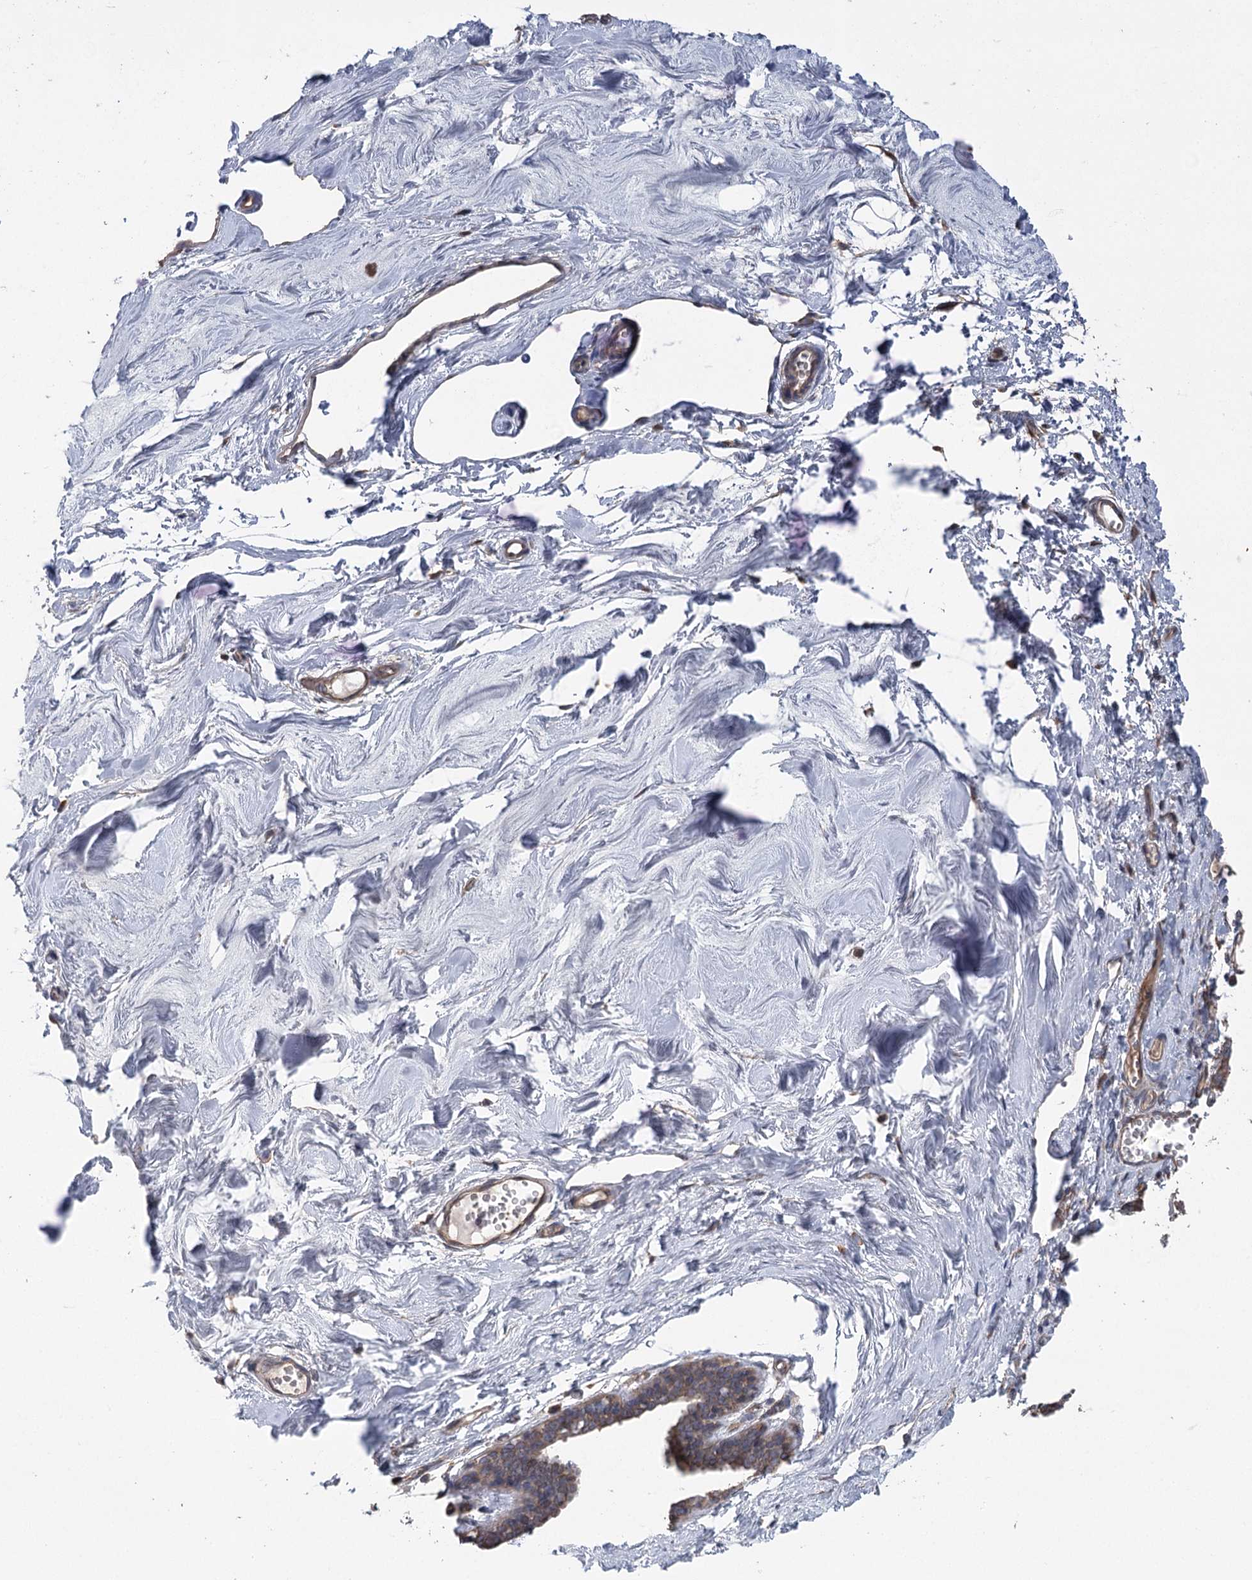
{"staining": {"intensity": "moderate", "quantity": "<25%", "location": "cytoplasmic/membranous"}, "tissue": "breast", "cell_type": "Adipocytes", "image_type": "normal", "snomed": [{"axis": "morphology", "description": "Normal tissue, NOS"}, {"axis": "topography", "description": "Breast"}], "caption": "High-power microscopy captured an IHC image of normal breast, revealing moderate cytoplasmic/membranous expression in approximately <25% of adipocytes. (IHC, brightfield microscopy, high magnification).", "gene": "RWDD4", "patient": {"sex": "female", "age": 27}}